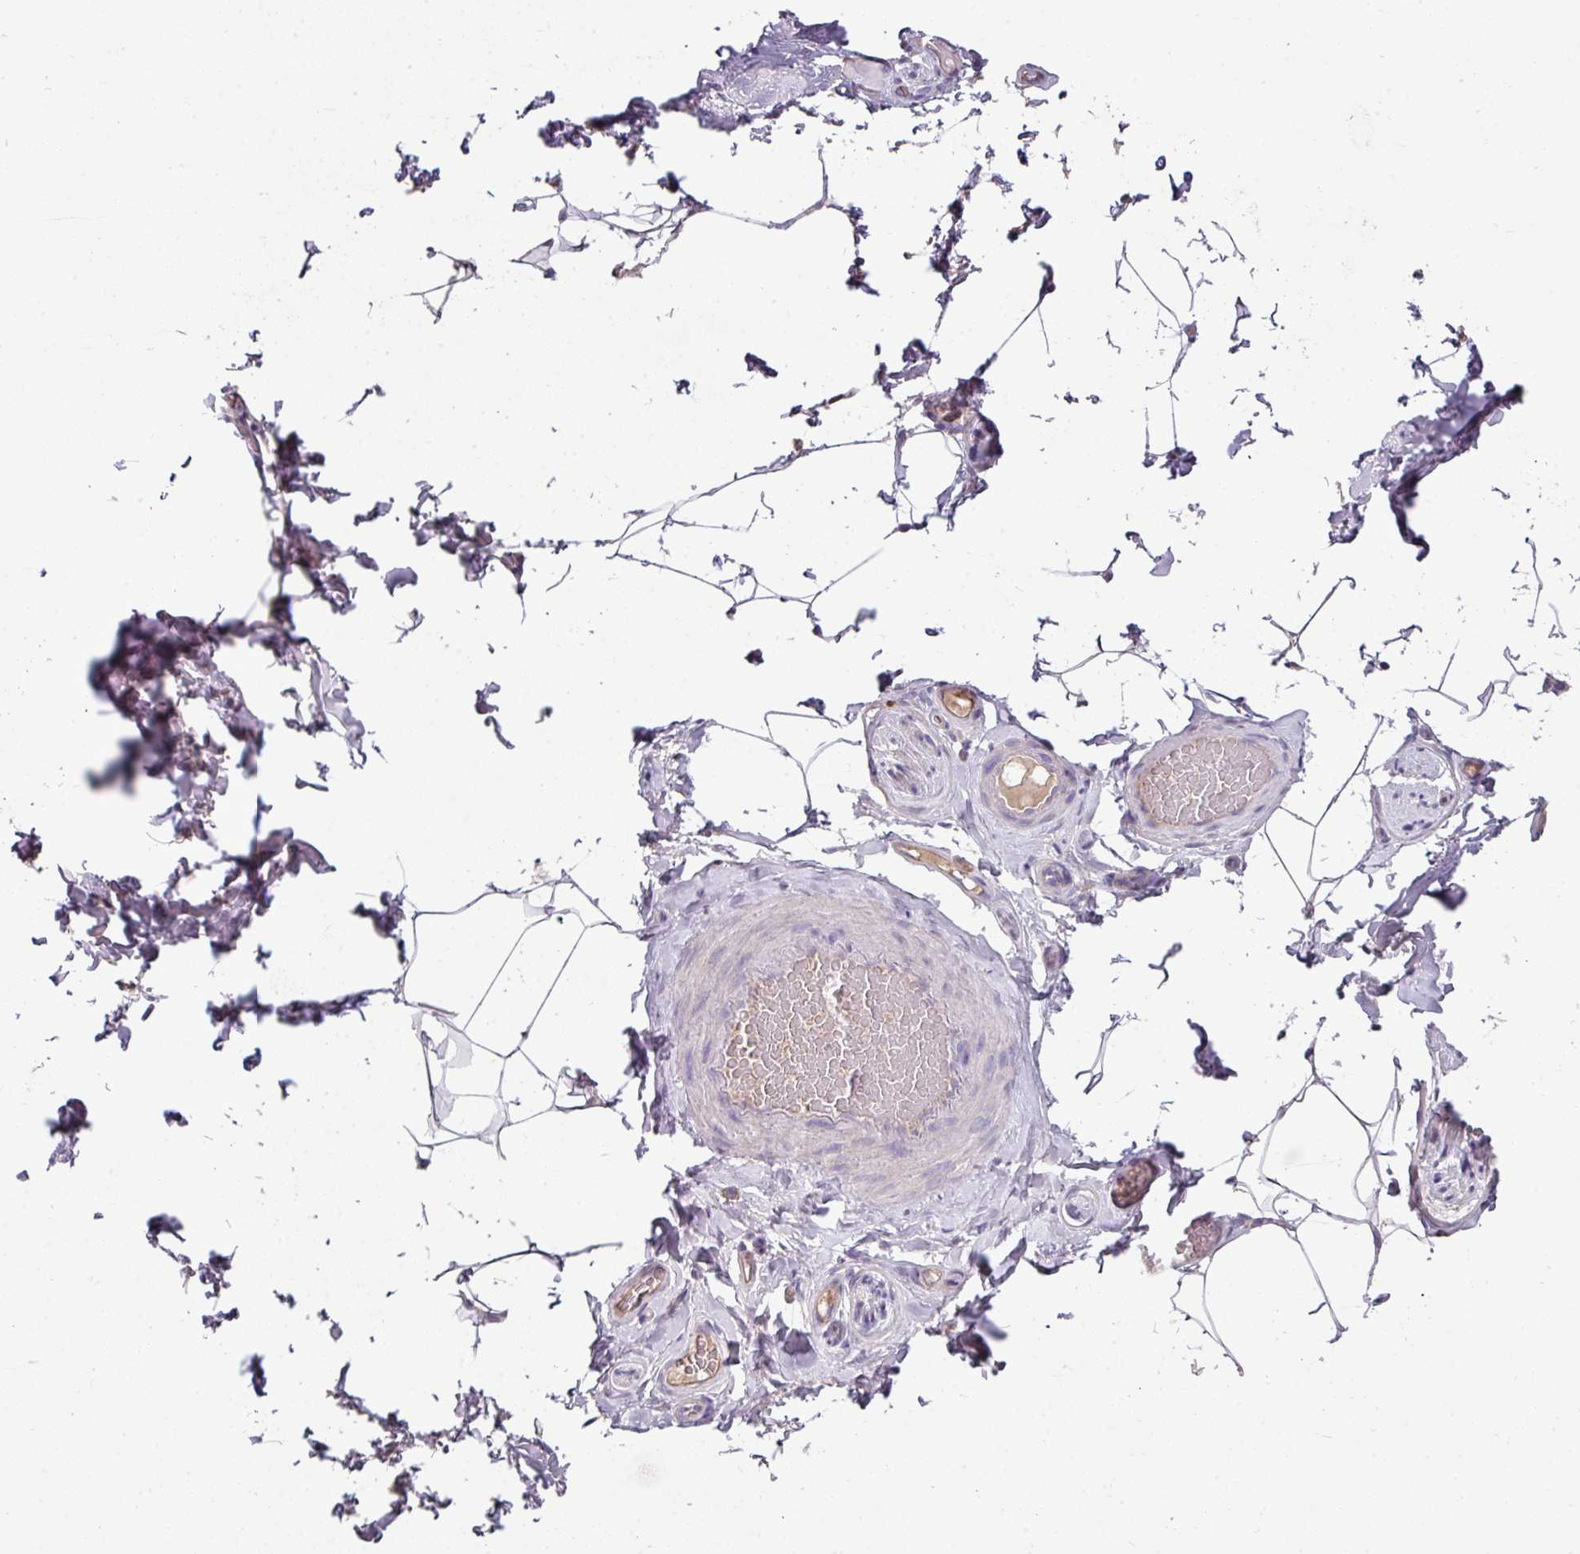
{"staining": {"intensity": "negative", "quantity": "none", "location": "none"}, "tissue": "adipose tissue", "cell_type": "Adipocytes", "image_type": "normal", "snomed": [{"axis": "morphology", "description": "Normal tissue, NOS"}, {"axis": "topography", "description": "Vascular tissue"}, {"axis": "topography", "description": "Peripheral nerve tissue"}], "caption": "There is no significant staining in adipocytes of adipose tissue.", "gene": "LRRC9", "patient": {"sex": "male", "age": 41}}